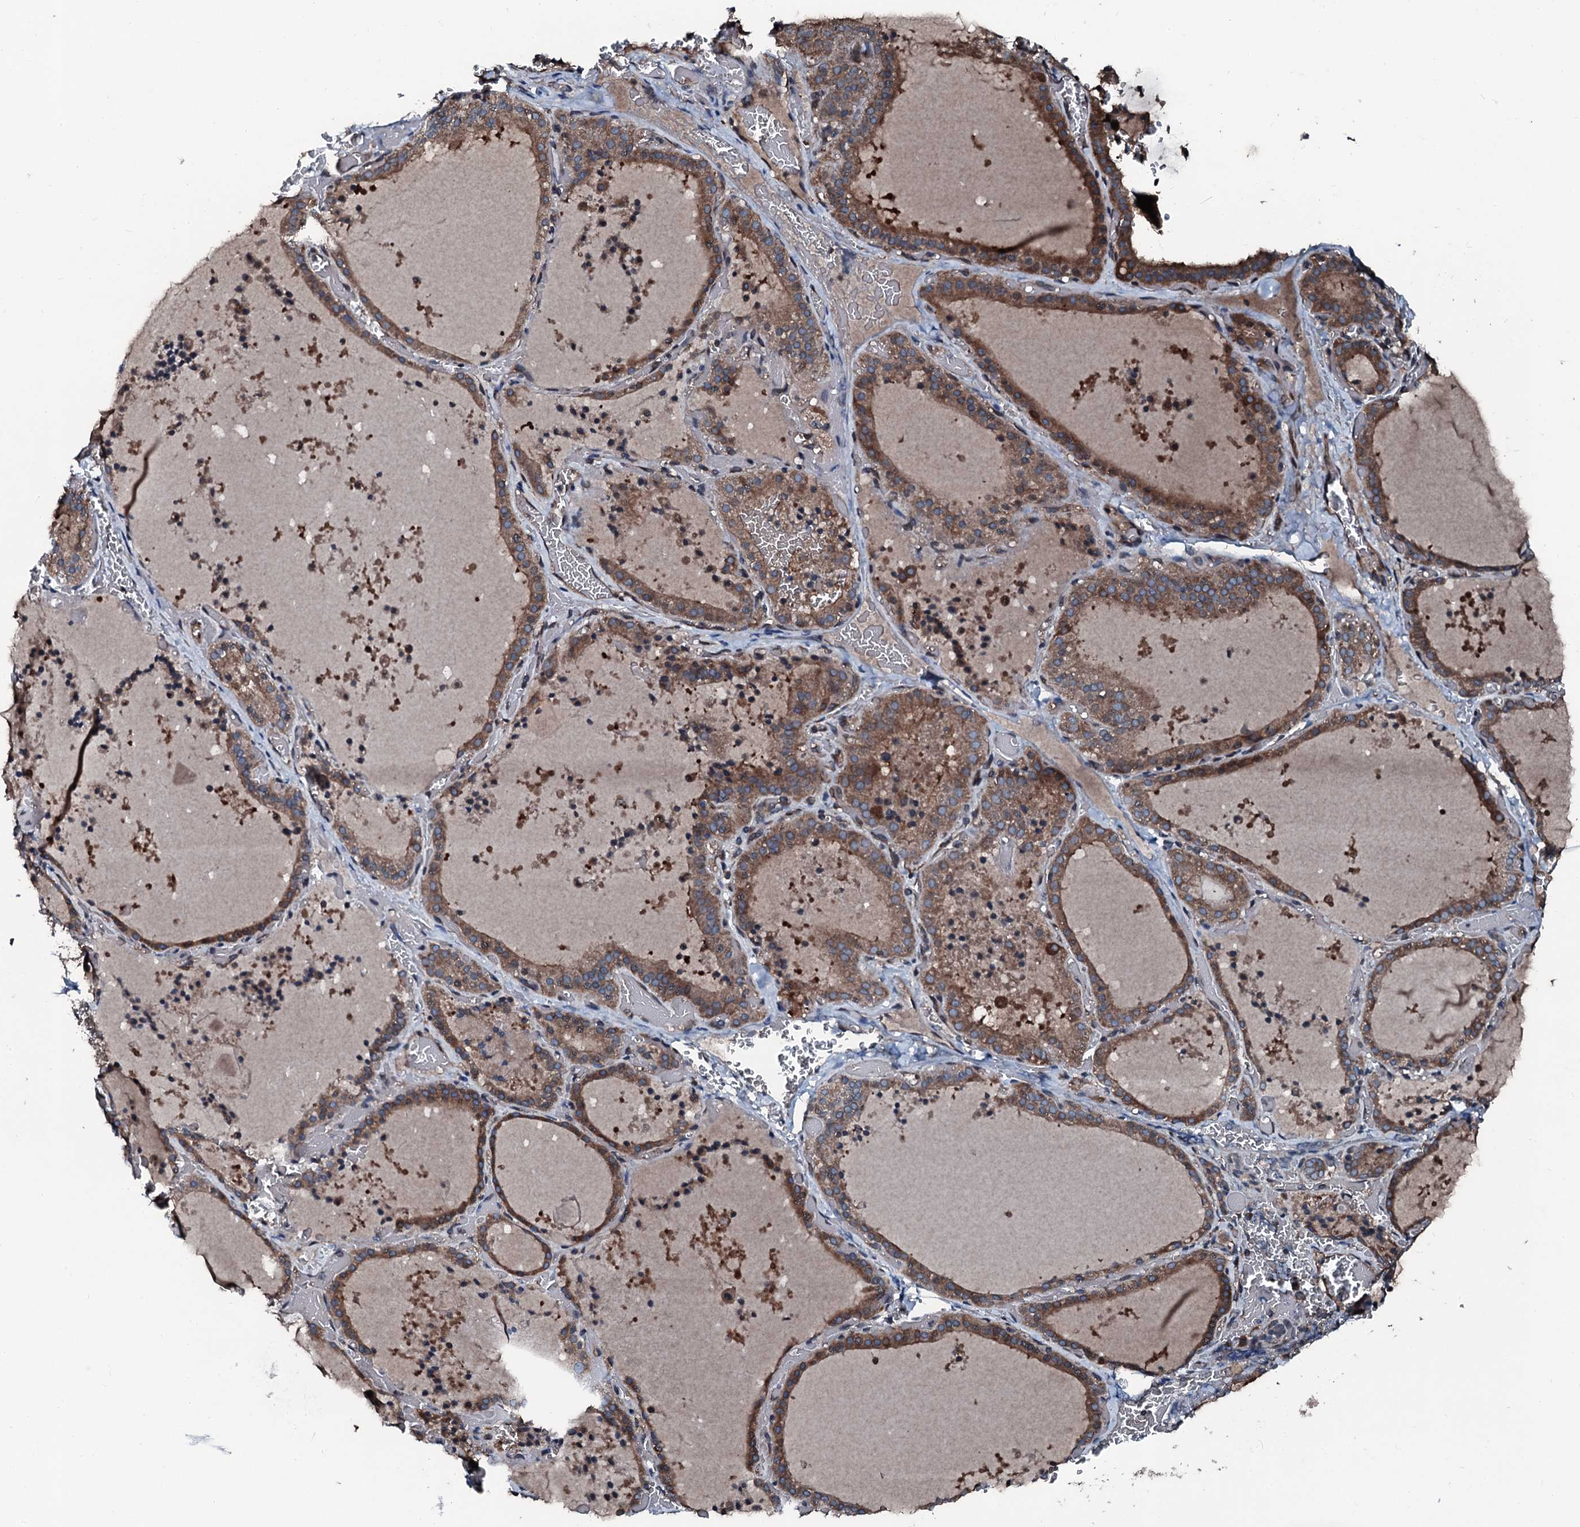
{"staining": {"intensity": "moderate", "quantity": ">75%", "location": "cytoplasmic/membranous"}, "tissue": "thyroid gland", "cell_type": "Glandular cells", "image_type": "normal", "snomed": [{"axis": "morphology", "description": "Normal tissue, NOS"}, {"axis": "topography", "description": "Thyroid gland"}], "caption": "DAB (3,3'-diaminobenzidine) immunohistochemical staining of unremarkable thyroid gland displays moderate cytoplasmic/membranous protein positivity in about >75% of glandular cells.", "gene": "AARS1", "patient": {"sex": "female", "age": 39}}